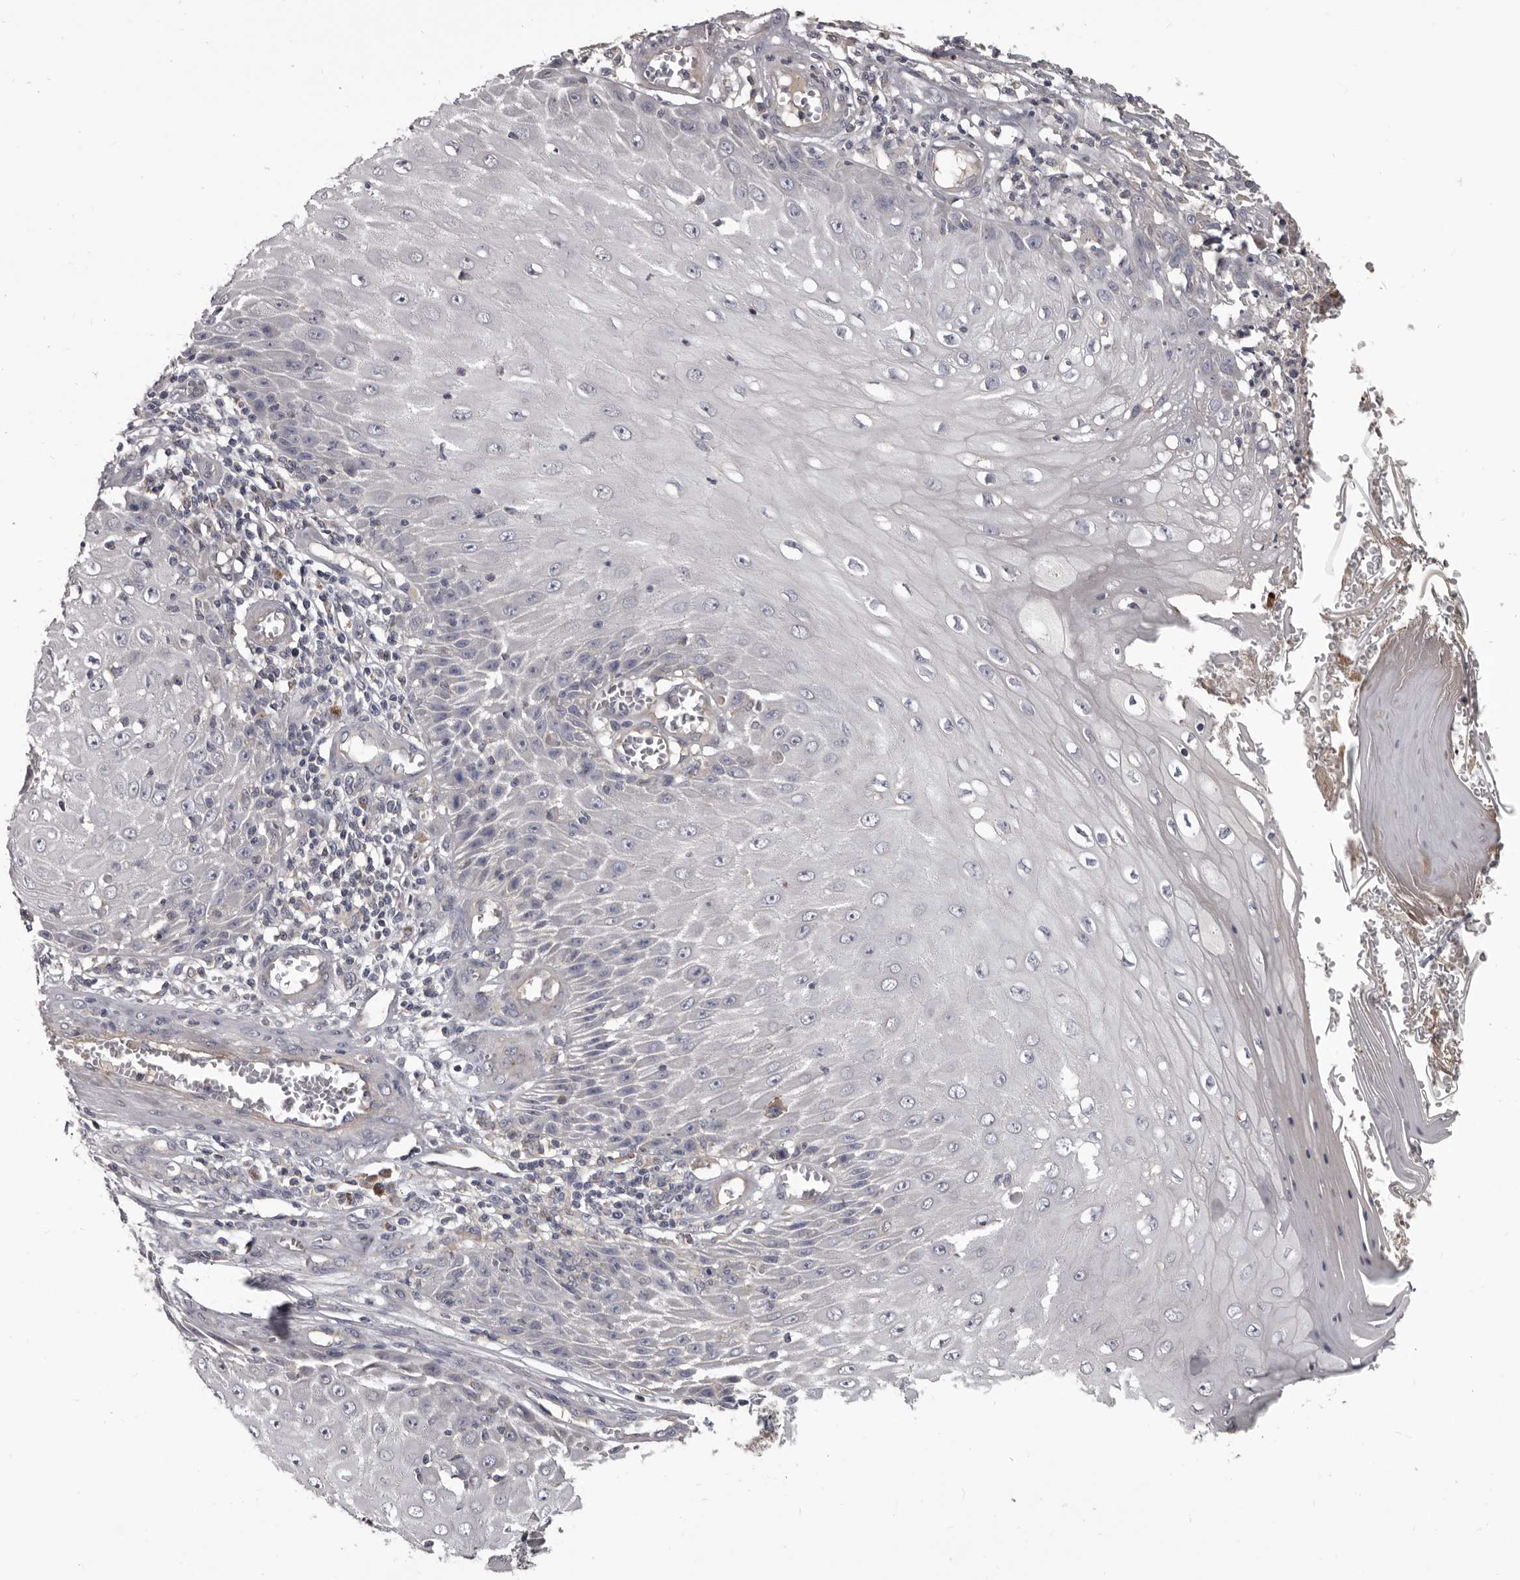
{"staining": {"intensity": "negative", "quantity": "none", "location": "none"}, "tissue": "skin cancer", "cell_type": "Tumor cells", "image_type": "cancer", "snomed": [{"axis": "morphology", "description": "Squamous cell carcinoma, NOS"}, {"axis": "topography", "description": "Skin"}], "caption": "DAB immunohistochemical staining of squamous cell carcinoma (skin) displays no significant staining in tumor cells.", "gene": "ALDH5A1", "patient": {"sex": "female", "age": 73}}